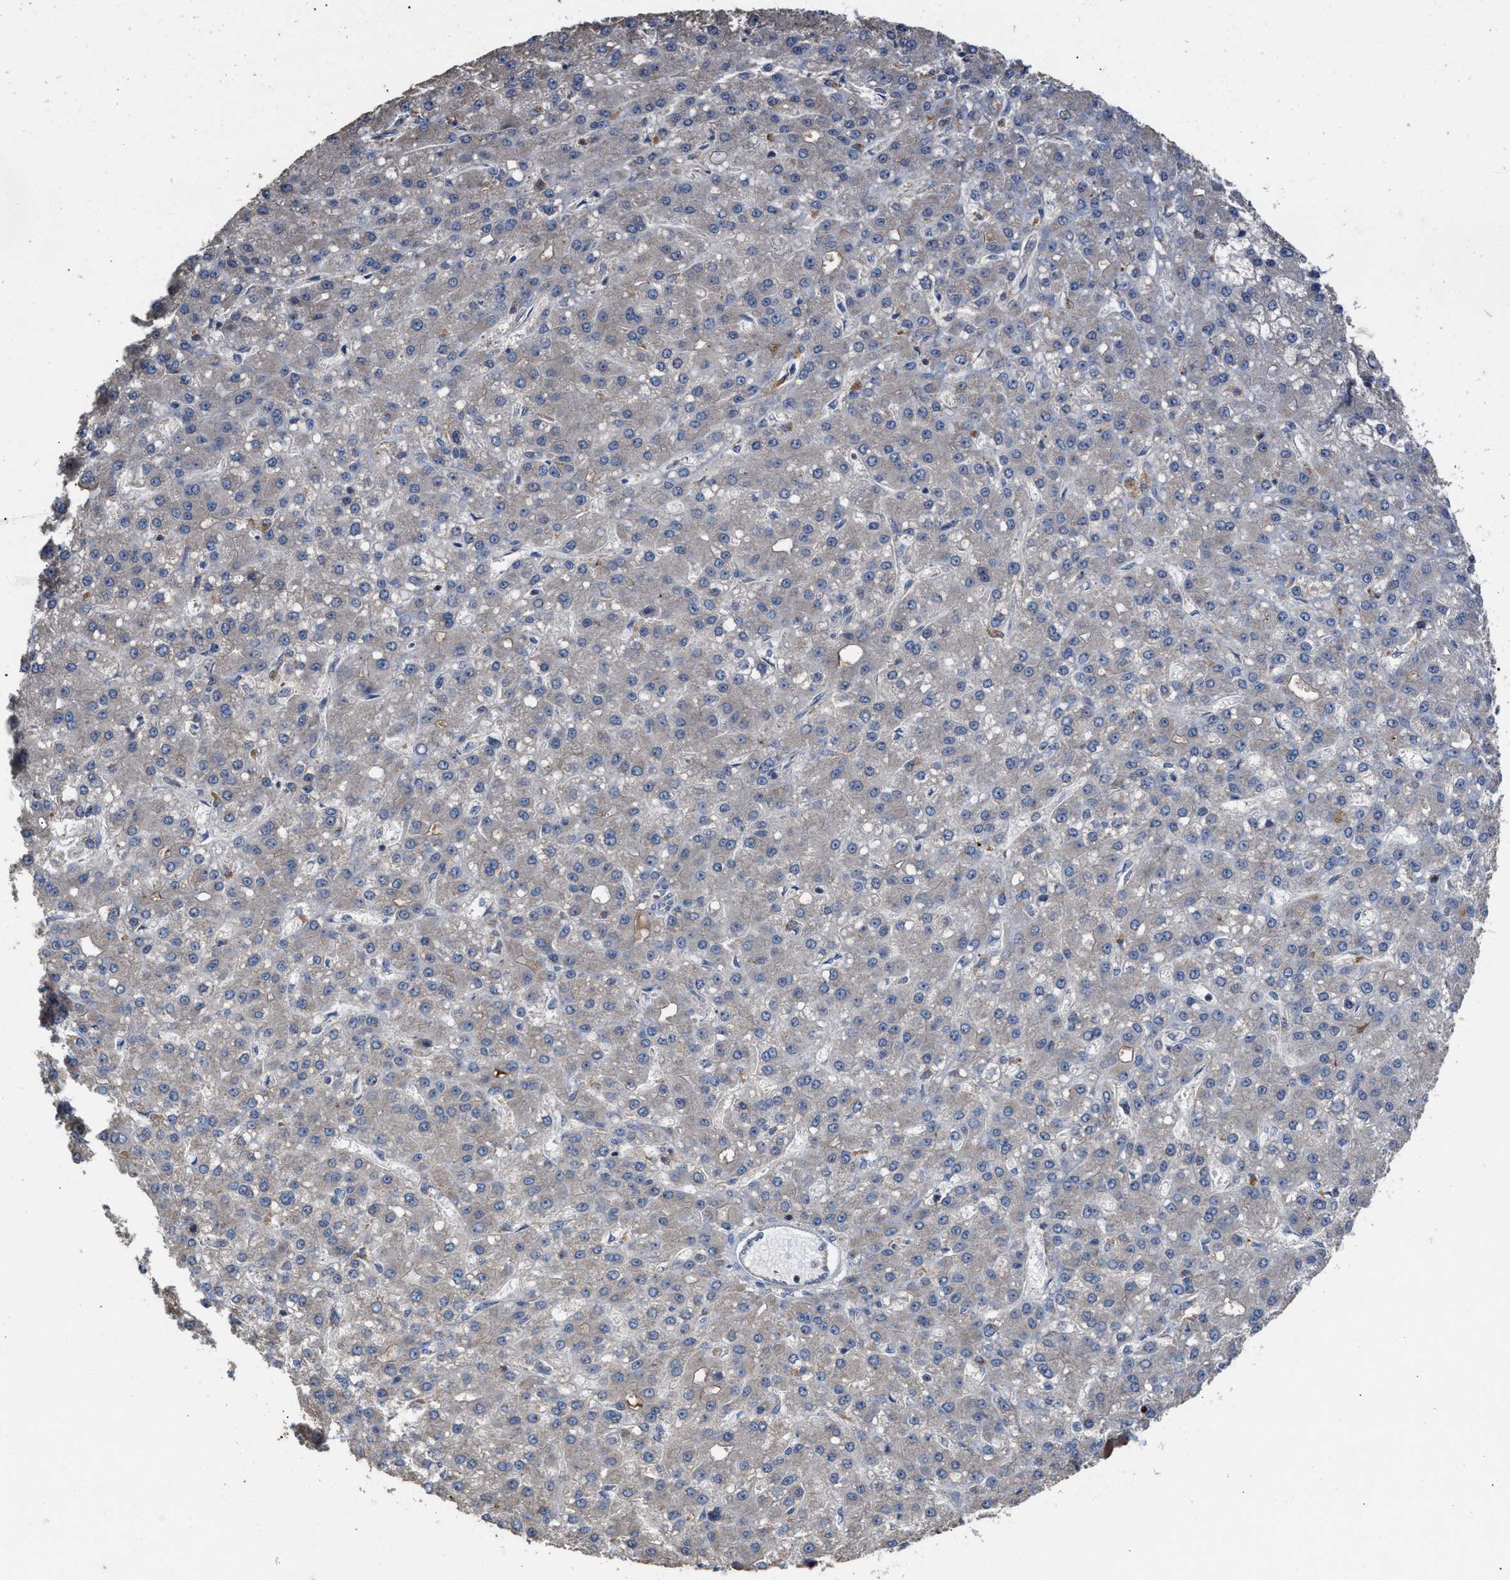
{"staining": {"intensity": "negative", "quantity": "none", "location": "none"}, "tissue": "liver cancer", "cell_type": "Tumor cells", "image_type": "cancer", "snomed": [{"axis": "morphology", "description": "Carcinoma, Hepatocellular, NOS"}, {"axis": "topography", "description": "Liver"}], "caption": "Immunohistochemistry photomicrograph of neoplastic tissue: human hepatocellular carcinoma (liver) stained with DAB reveals no significant protein positivity in tumor cells. The staining is performed using DAB (3,3'-diaminobenzidine) brown chromogen with nuclei counter-stained in using hematoxylin.", "gene": "C9orf78", "patient": {"sex": "male", "age": 67}}